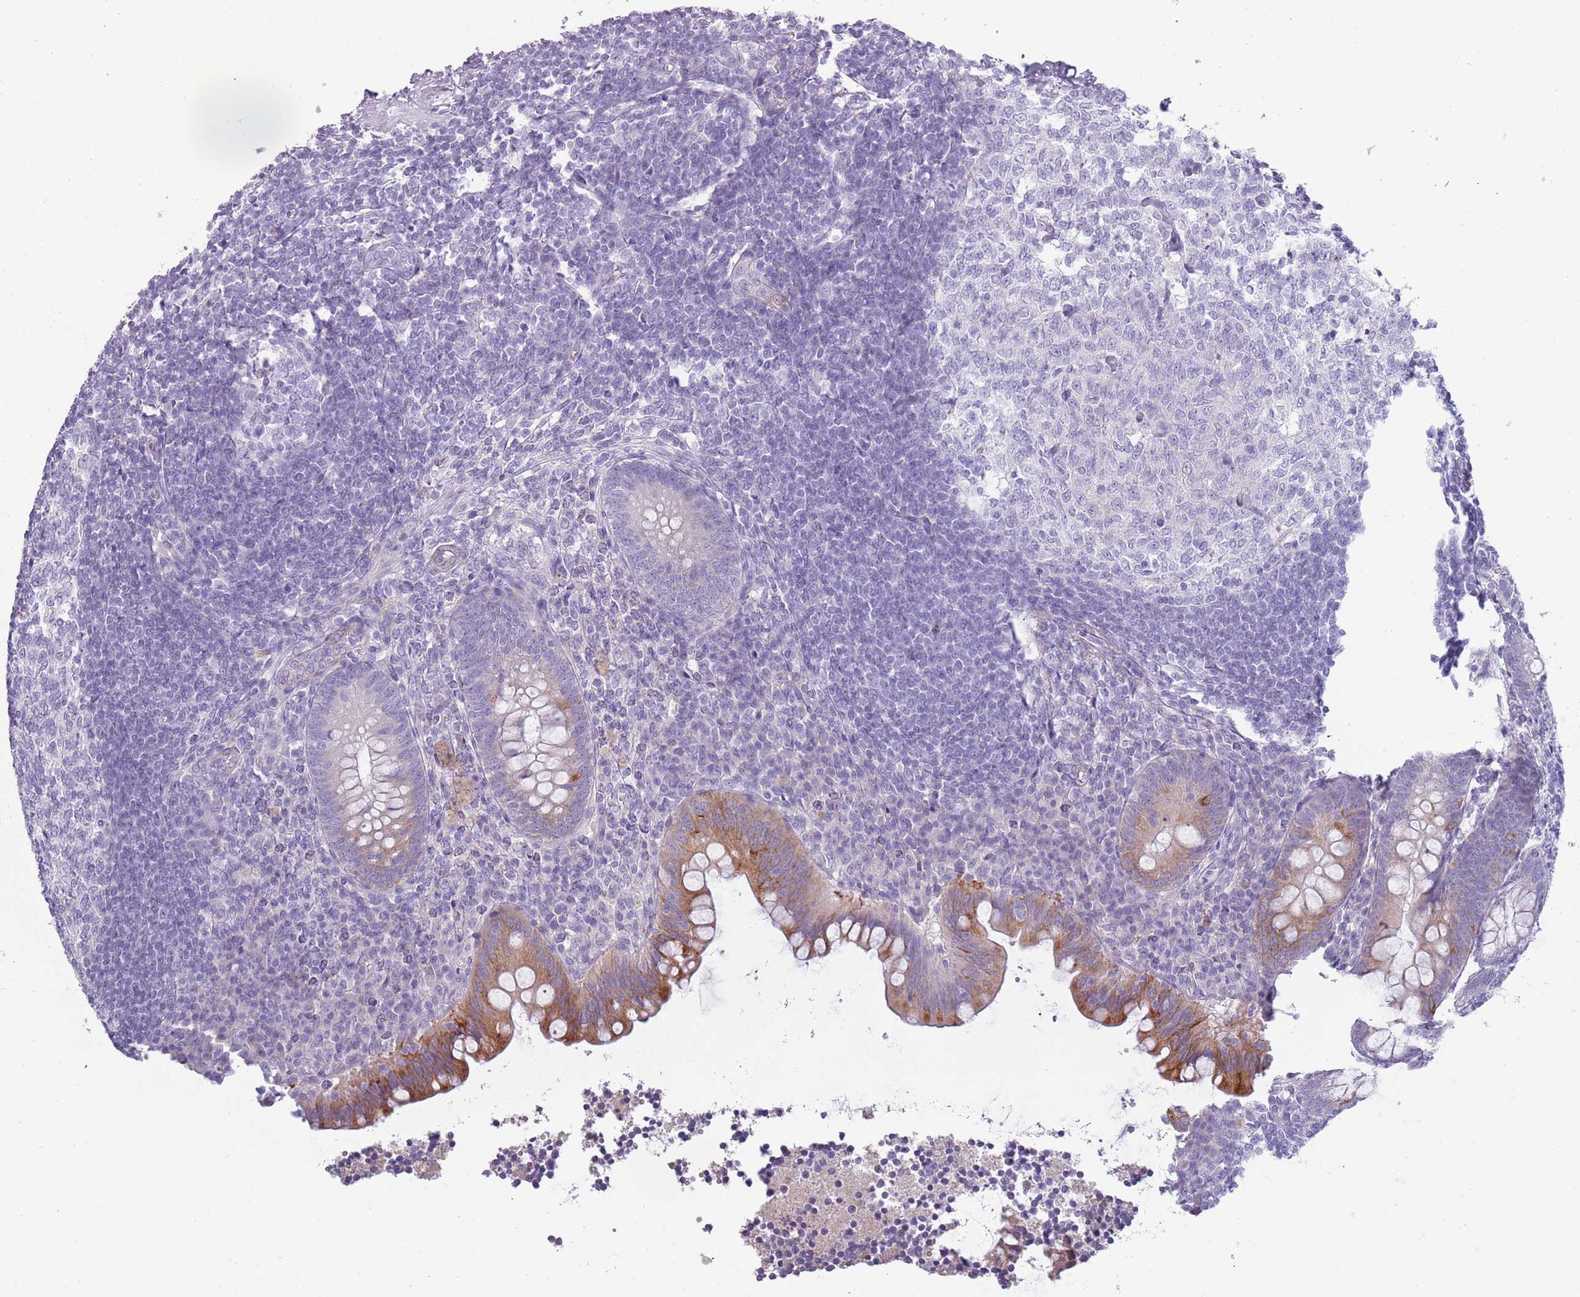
{"staining": {"intensity": "moderate", "quantity": "25%-75%", "location": "cytoplasmic/membranous"}, "tissue": "appendix", "cell_type": "Glandular cells", "image_type": "normal", "snomed": [{"axis": "morphology", "description": "Normal tissue, NOS"}, {"axis": "topography", "description": "Appendix"}], "caption": "Immunohistochemical staining of benign human appendix displays 25%-75% levels of moderate cytoplasmic/membranous protein positivity in approximately 25%-75% of glandular cells.", "gene": "TNFRSF6B", "patient": {"sex": "female", "age": 33}}